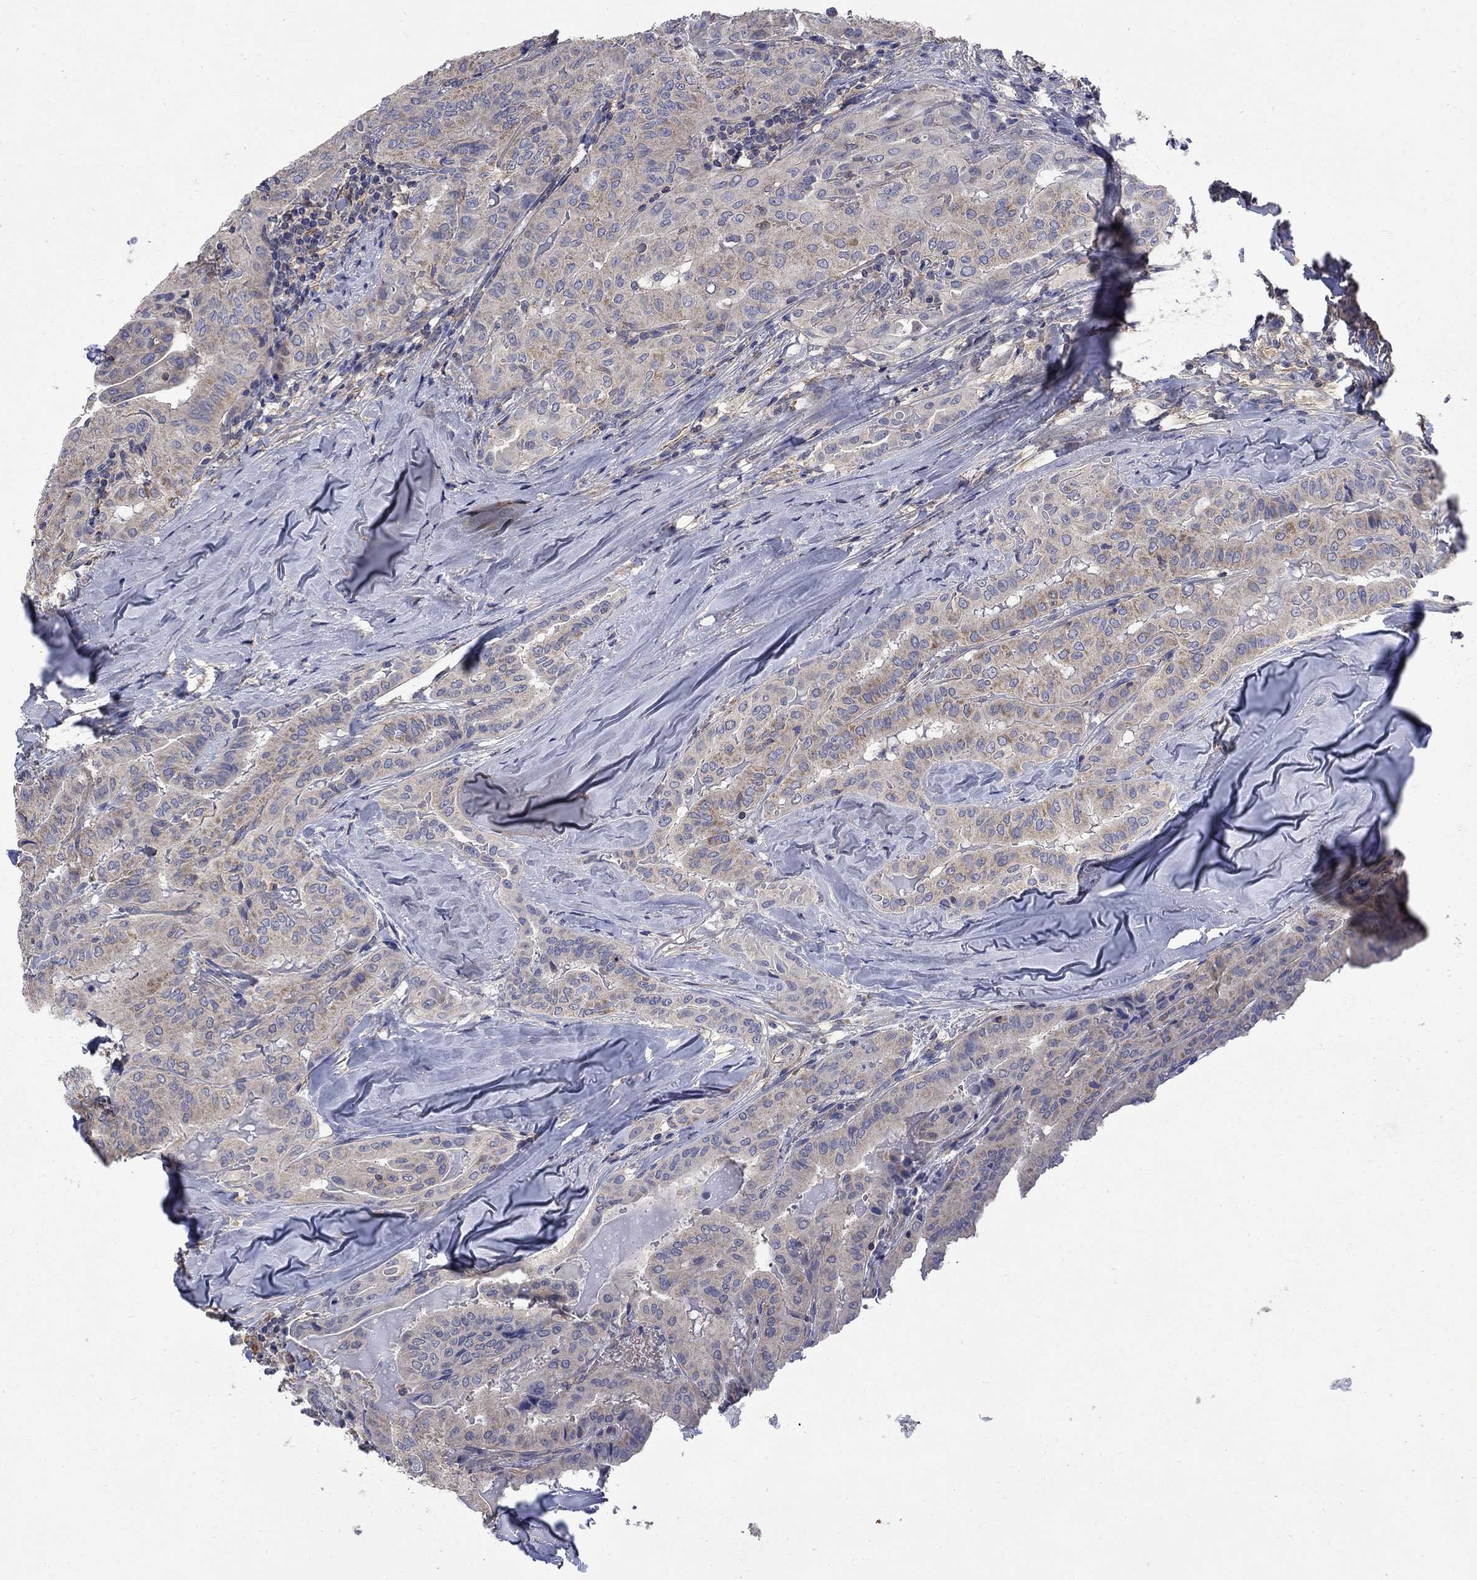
{"staining": {"intensity": "moderate", "quantity": "<25%", "location": "cytoplasmic/membranous"}, "tissue": "thyroid cancer", "cell_type": "Tumor cells", "image_type": "cancer", "snomed": [{"axis": "morphology", "description": "Papillary adenocarcinoma, NOS"}, {"axis": "topography", "description": "Thyroid gland"}], "caption": "Protein analysis of thyroid cancer (papillary adenocarcinoma) tissue exhibits moderate cytoplasmic/membranous positivity in about <25% of tumor cells.", "gene": "HSPA12A", "patient": {"sex": "female", "age": 68}}